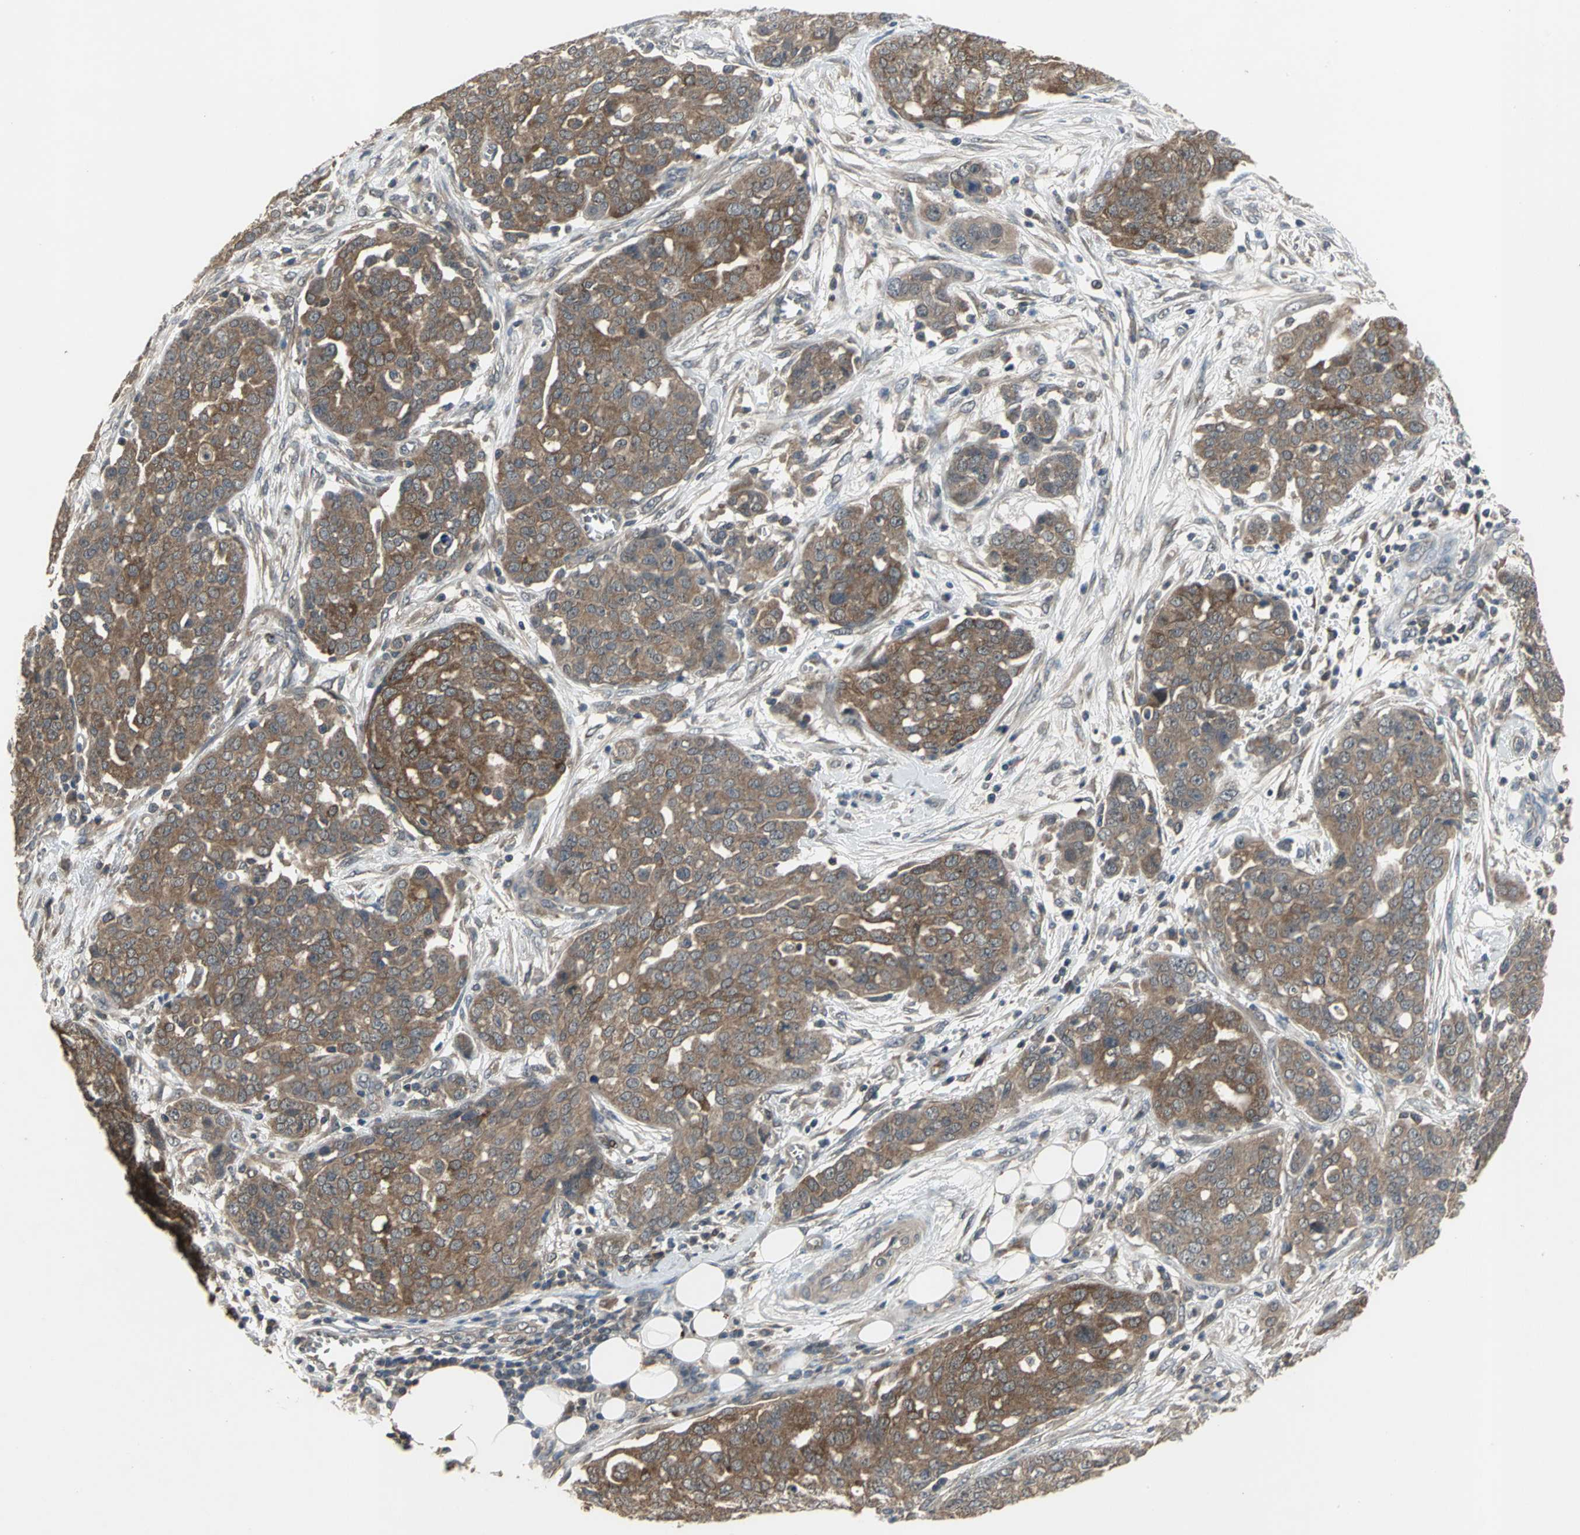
{"staining": {"intensity": "moderate", "quantity": ">75%", "location": "cytoplasmic/membranous"}, "tissue": "ovarian cancer", "cell_type": "Tumor cells", "image_type": "cancer", "snomed": [{"axis": "morphology", "description": "Cystadenocarcinoma, serous, NOS"}, {"axis": "topography", "description": "Soft tissue"}, {"axis": "topography", "description": "Ovary"}], "caption": "Tumor cells reveal medium levels of moderate cytoplasmic/membranous positivity in approximately >75% of cells in ovarian serous cystadenocarcinoma.", "gene": "KEAP1", "patient": {"sex": "female", "age": 57}}